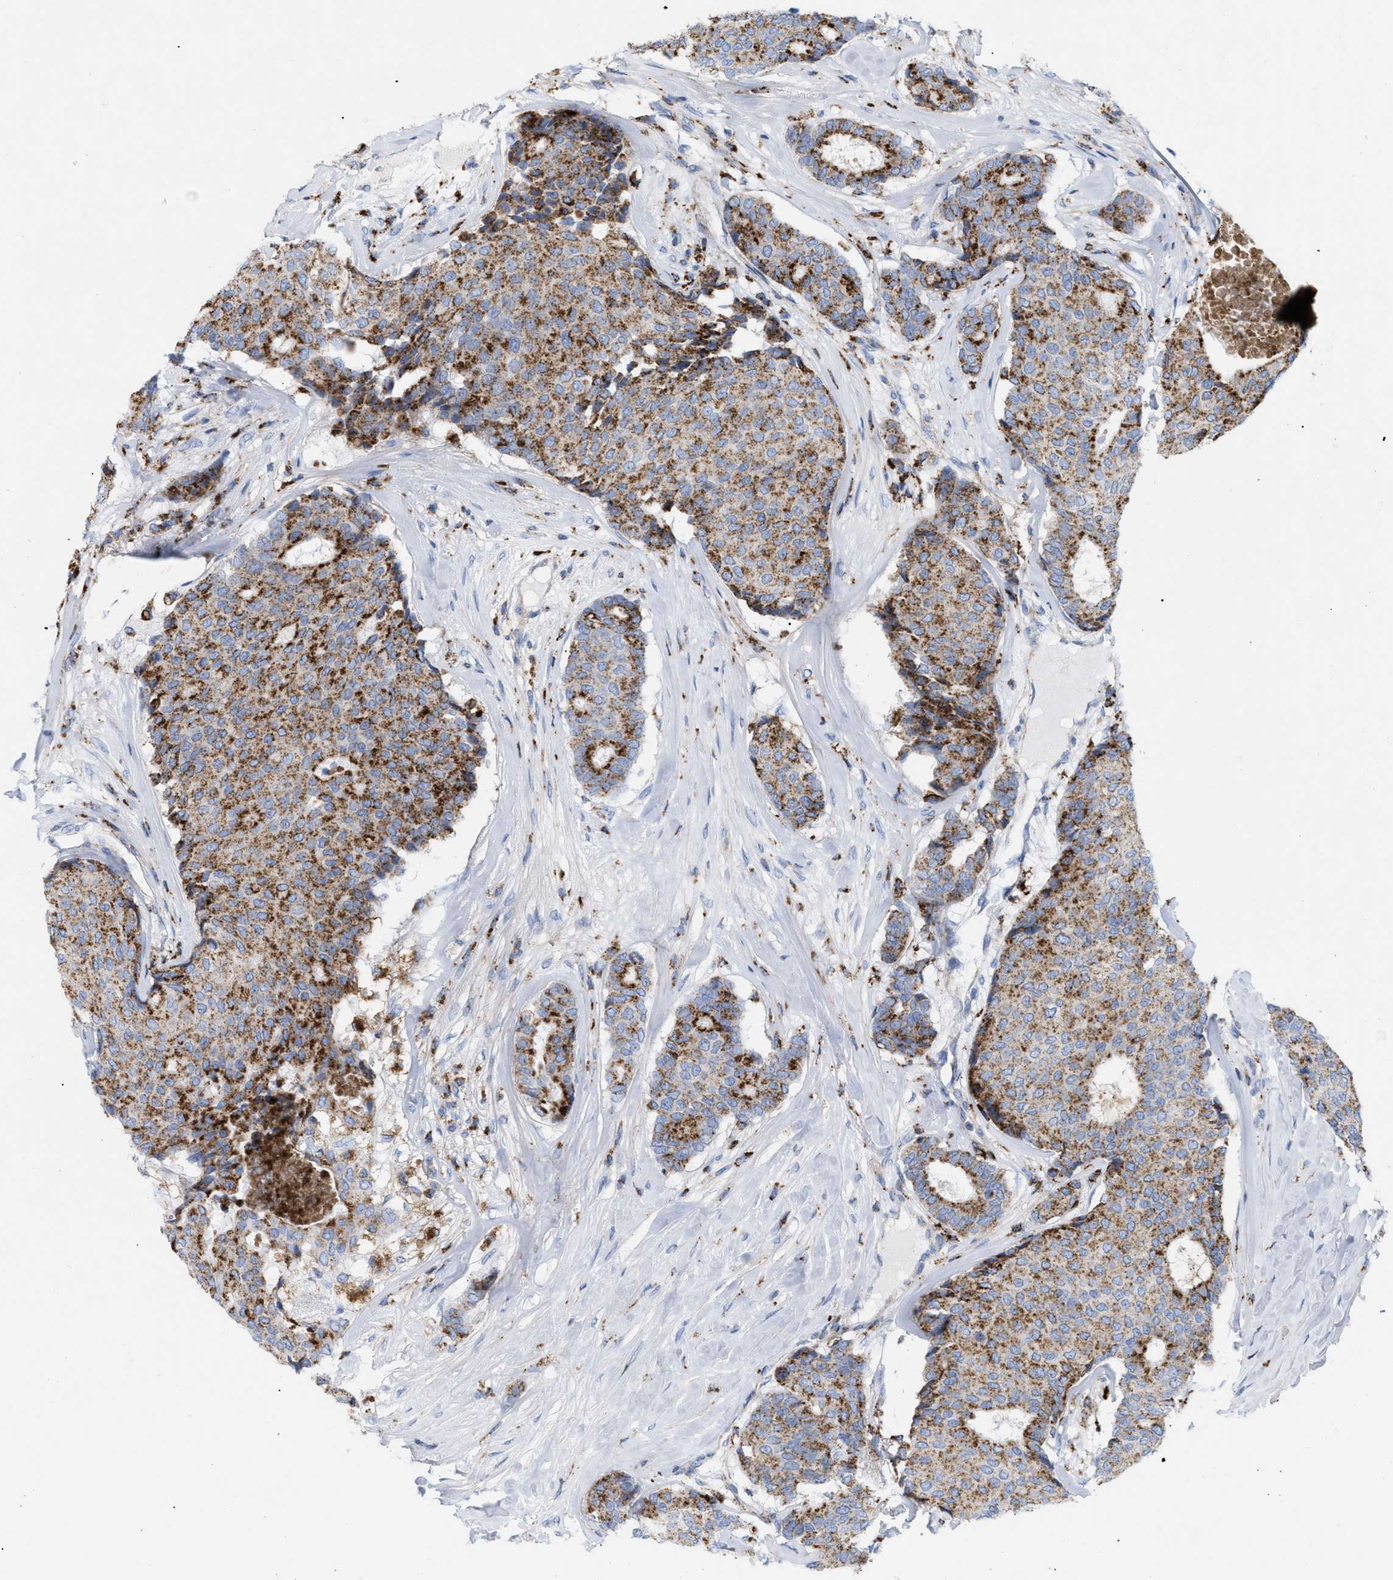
{"staining": {"intensity": "strong", "quantity": ">75%", "location": "cytoplasmic/membranous"}, "tissue": "breast cancer", "cell_type": "Tumor cells", "image_type": "cancer", "snomed": [{"axis": "morphology", "description": "Duct carcinoma"}, {"axis": "topography", "description": "Breast"}], "caption": "Immunohistochemistry of invasive ductal carcinoma (breast) displays high levels of strong cytoplasmic/membranous expression in approximately >75% of tumor cells. The protein of interest is shown in brown color, while the nuclei are stained blue.", "gene": "DRAM2", "patient": {"sex": "female", "age": 75}}